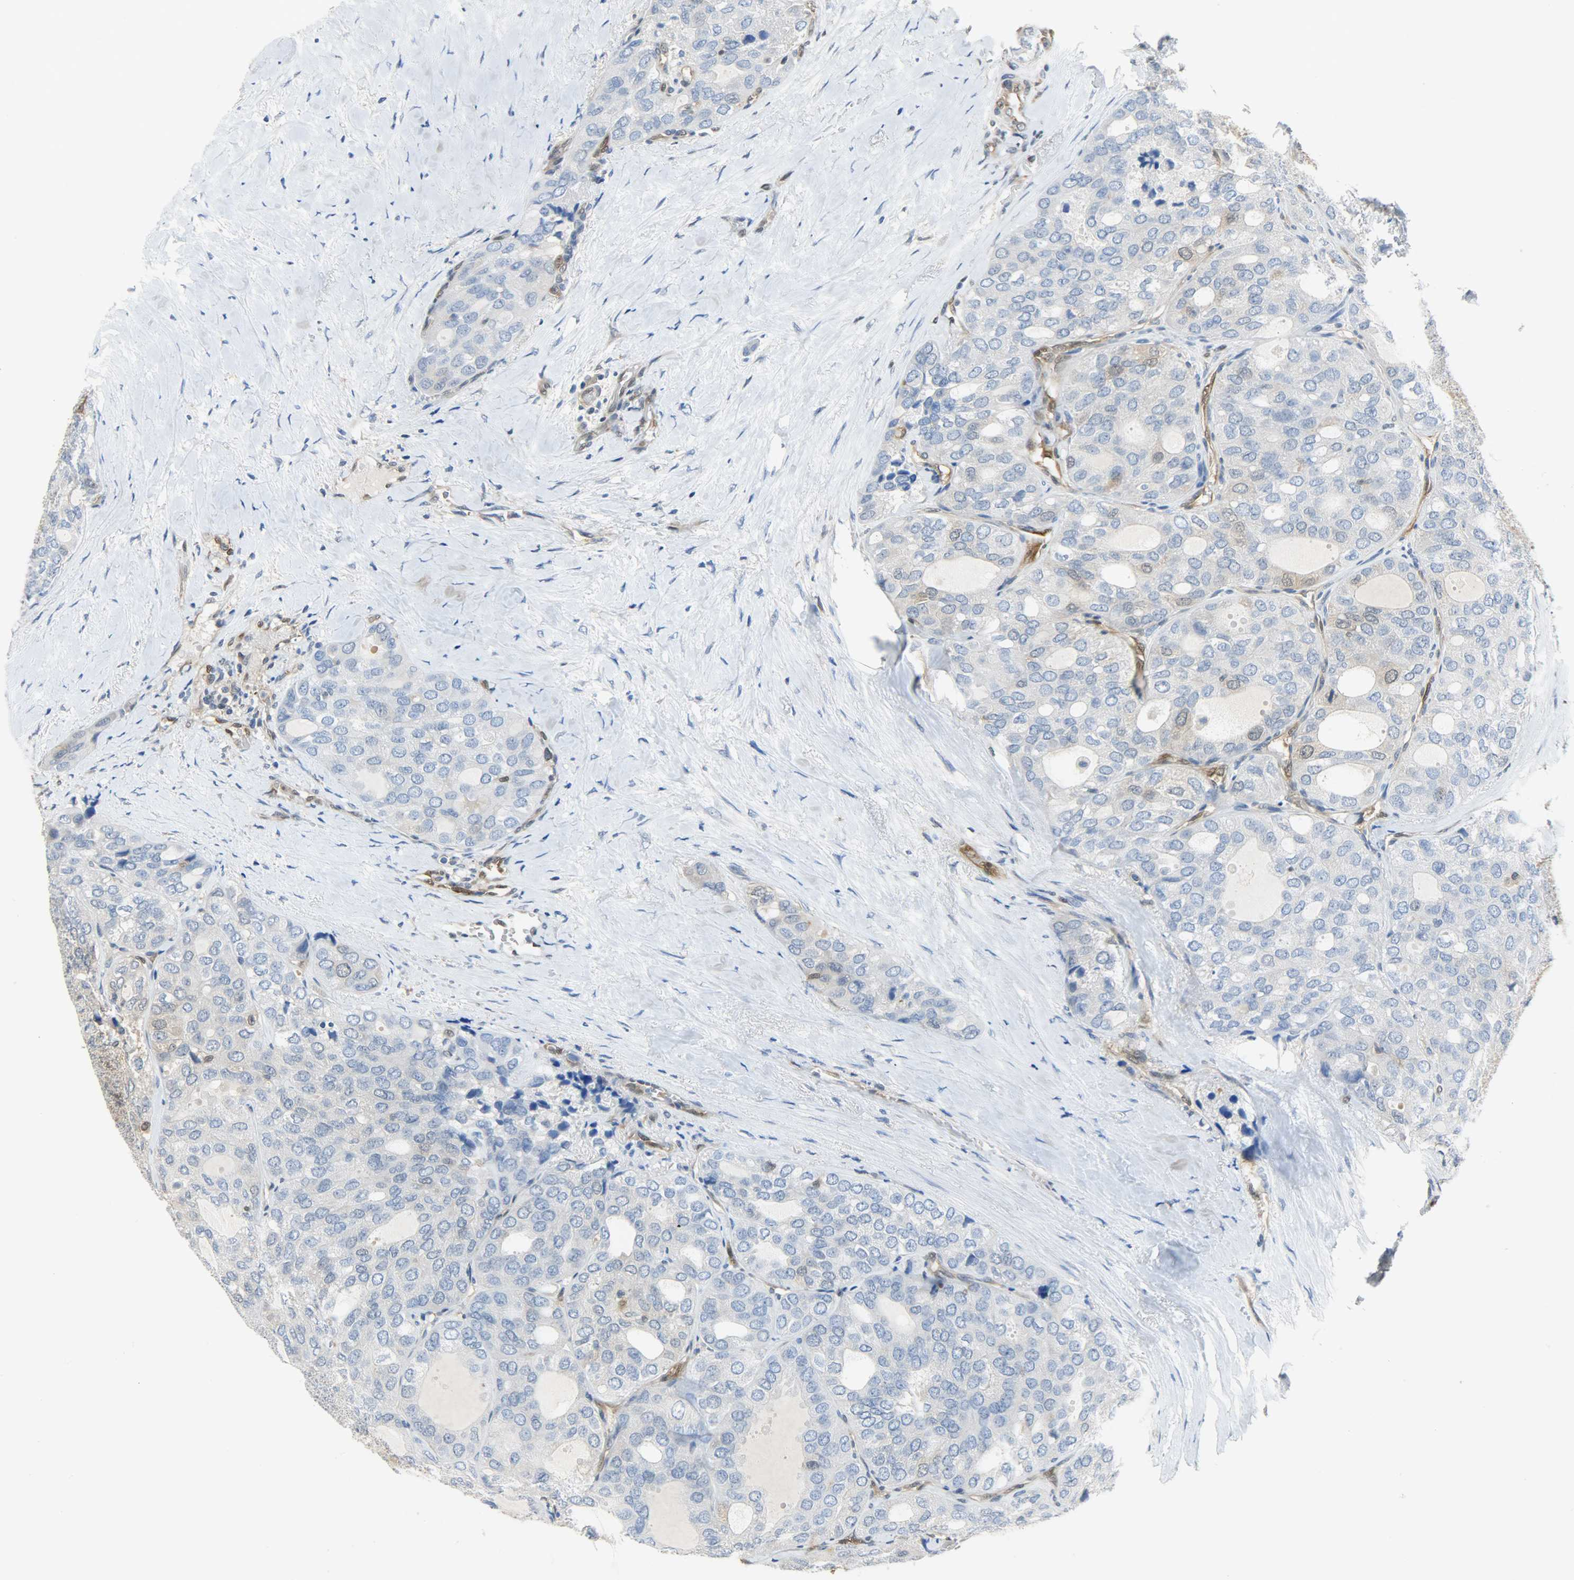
{"staining": {"intensity": "weak", "quantity": "25%-75%", "location": "cytoplasmic/membranous,nuclear"}, "tissue": "thyroid cancer", "cell_type": "Tumor cells", "image_type": "cancer", "snomed": [{"axis": "morphology", "description": "Follicular adenoma carcinoma, NOS"}, {"axis": "topography", "description": "Thyroid gland"}], "caption": "Human thyroid cancer stained with a brown dye reveals weak cytoplasmic/membranous and nuclear positive positivity in about 25%-75% of tumor cells.", "gene": "EIF4EBP1", "patient": {"sex": "male", "age": 75}}